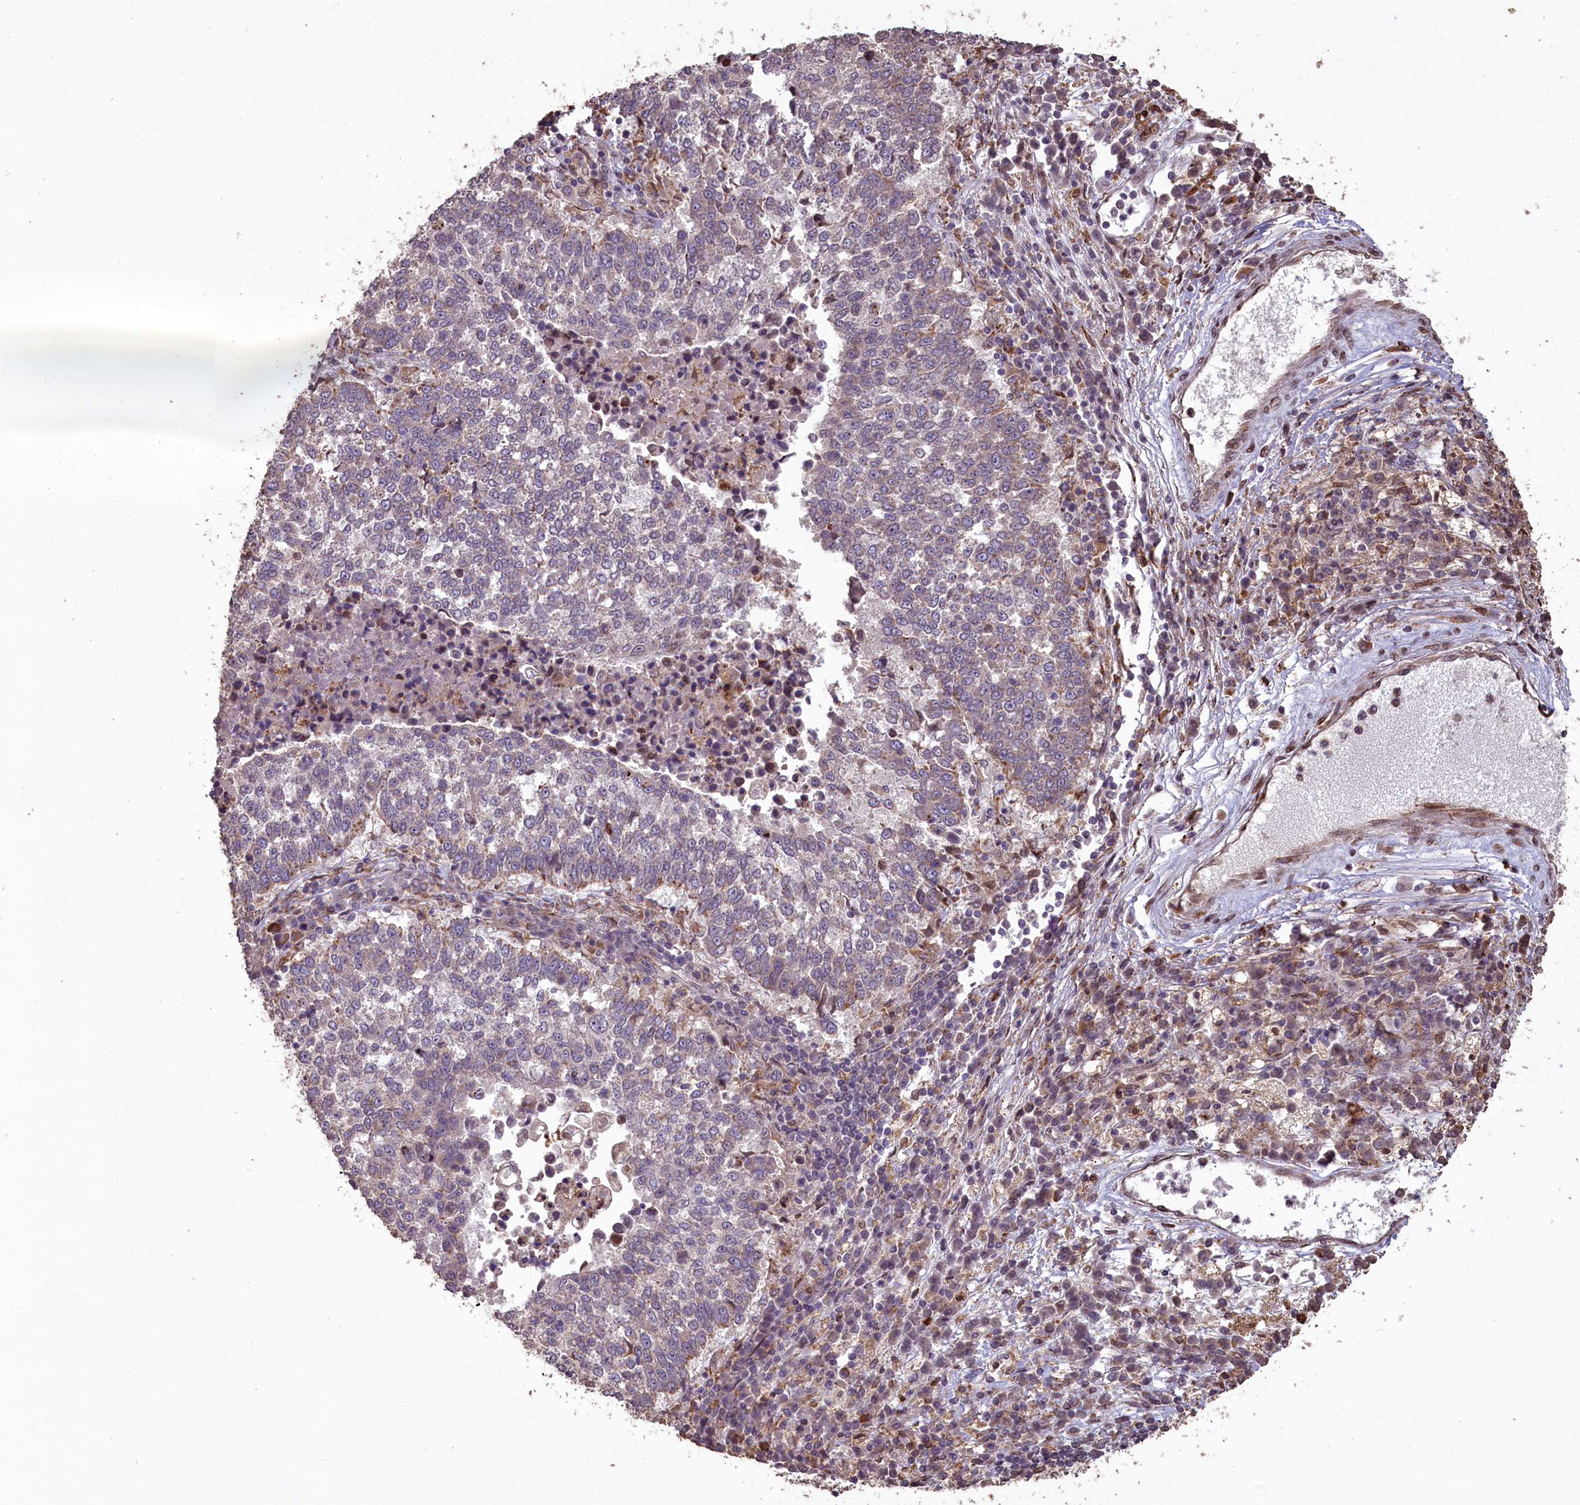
{"staining": {"intensity": "weak", "quantity": "<25%", "location": "cytoplasmic/membranous"}, "tissue": "lung cancer", "cell_type": "Tumor cells", "image_type": "cancer", "snomed": [{"axis": "morphology", "description": "Squamous cell carcinoma, NOS"}, {"axis": "topography", "description": "Lung"}], "caption": "Squamous cell carcinoma (lung) stained for a protein using immunohistochemistry shows no staining tumor cells.", "gene": "SLC38A7", "patient": {"sex": "male", "age": 73}}